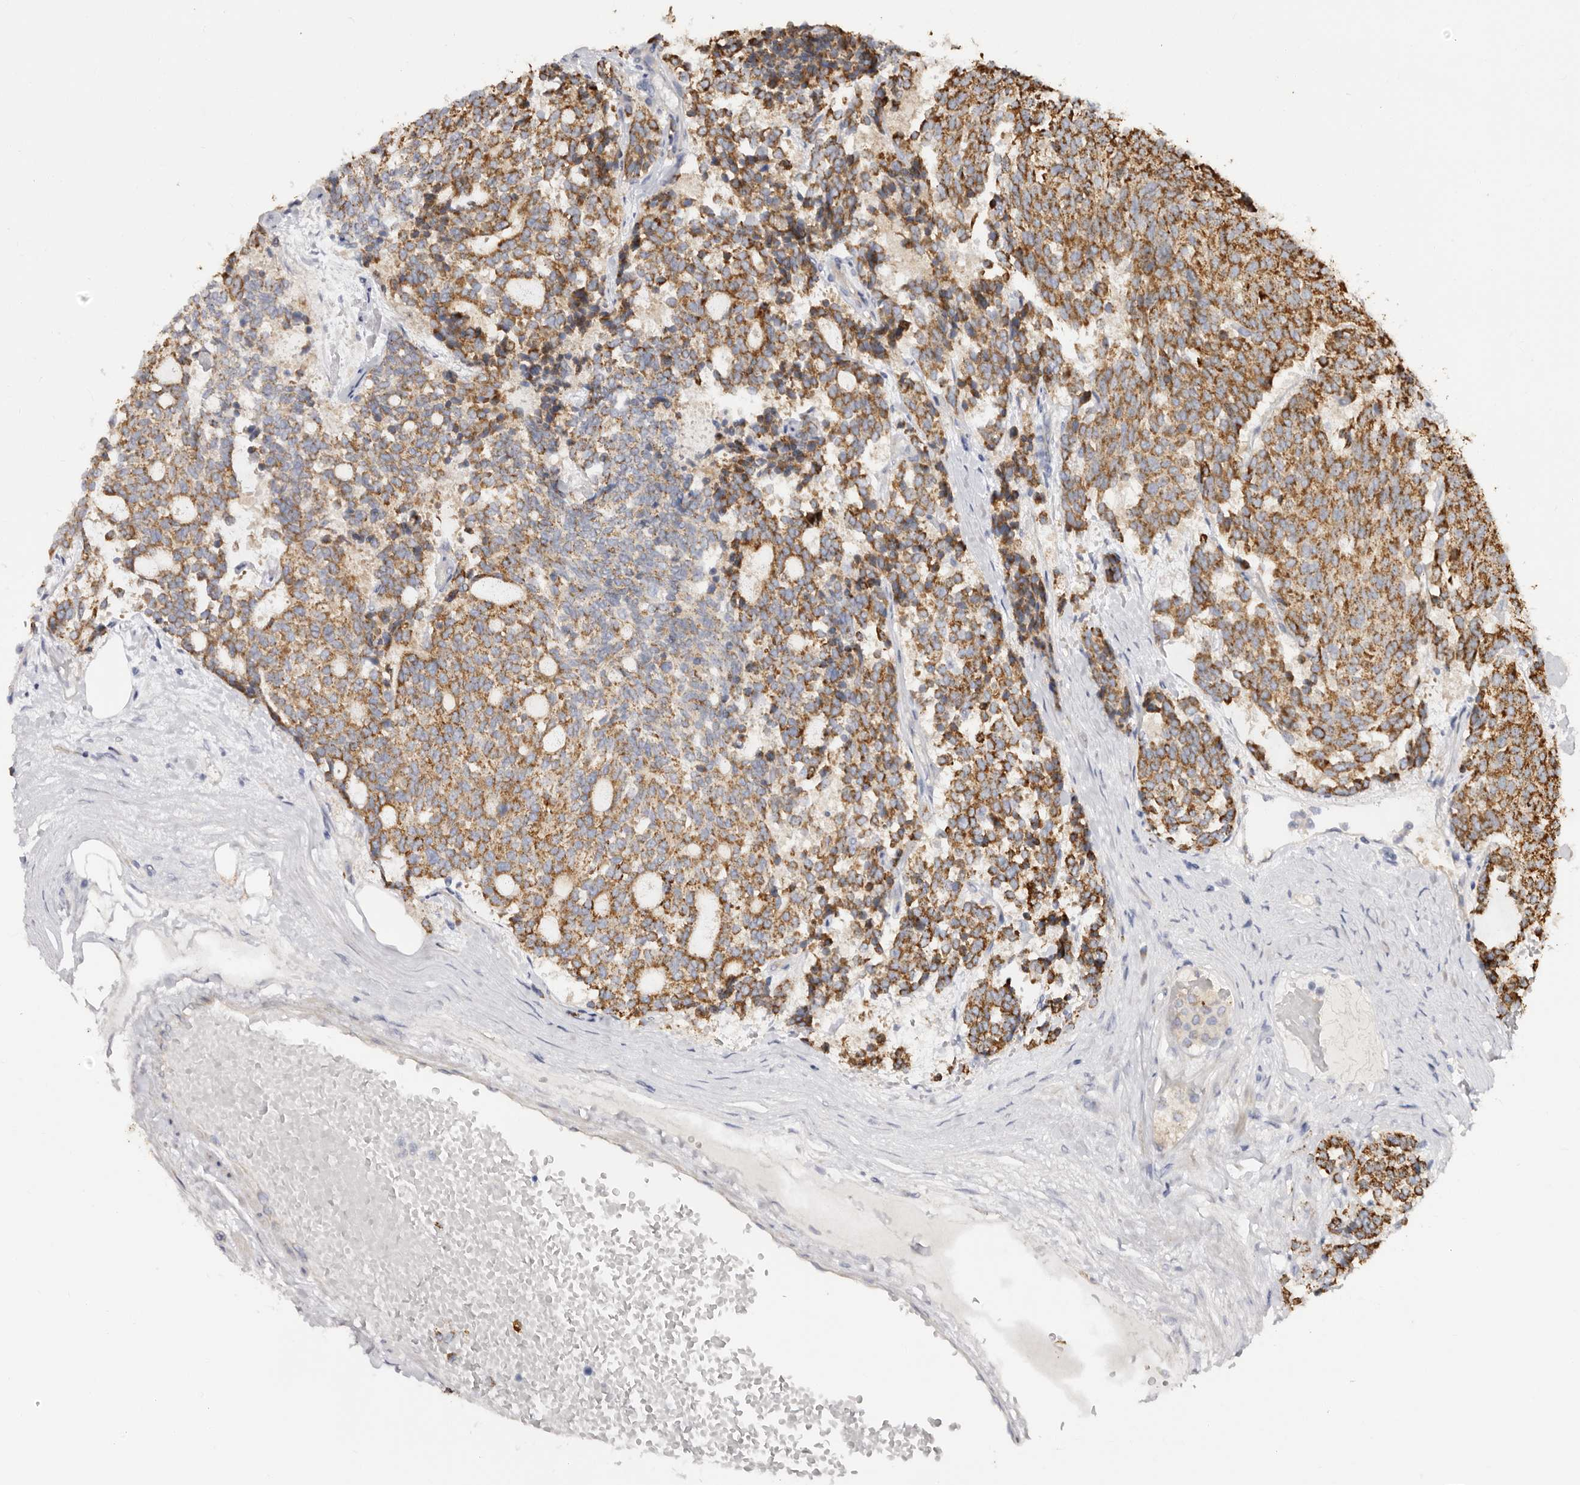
{"staining": {"intensity": "moderate", "quantity": ">75%", "location": "cytoplasmic/membranous"}, "tissue": "carcinoid", "cell_type": "Tumor cells", "image_type": "cancer", "snomed": [{"axis": "morphology", "description": "Carcinoid, malignant, NOS"}, {"axis": "topography", "description": "Pancreas"}], "caption": "The photomicrograph reveals staining of malignant carcinoid, revealing moderate cytoplasmic/membranous protein staining (brown color) within tumor cells. Immunohistochemistry (ihc) stains the protein of interest in brown and the nuclei are stained blue.", "gene": "BAIAP2L1", "patient": {"sex": "female", "age": 54}}